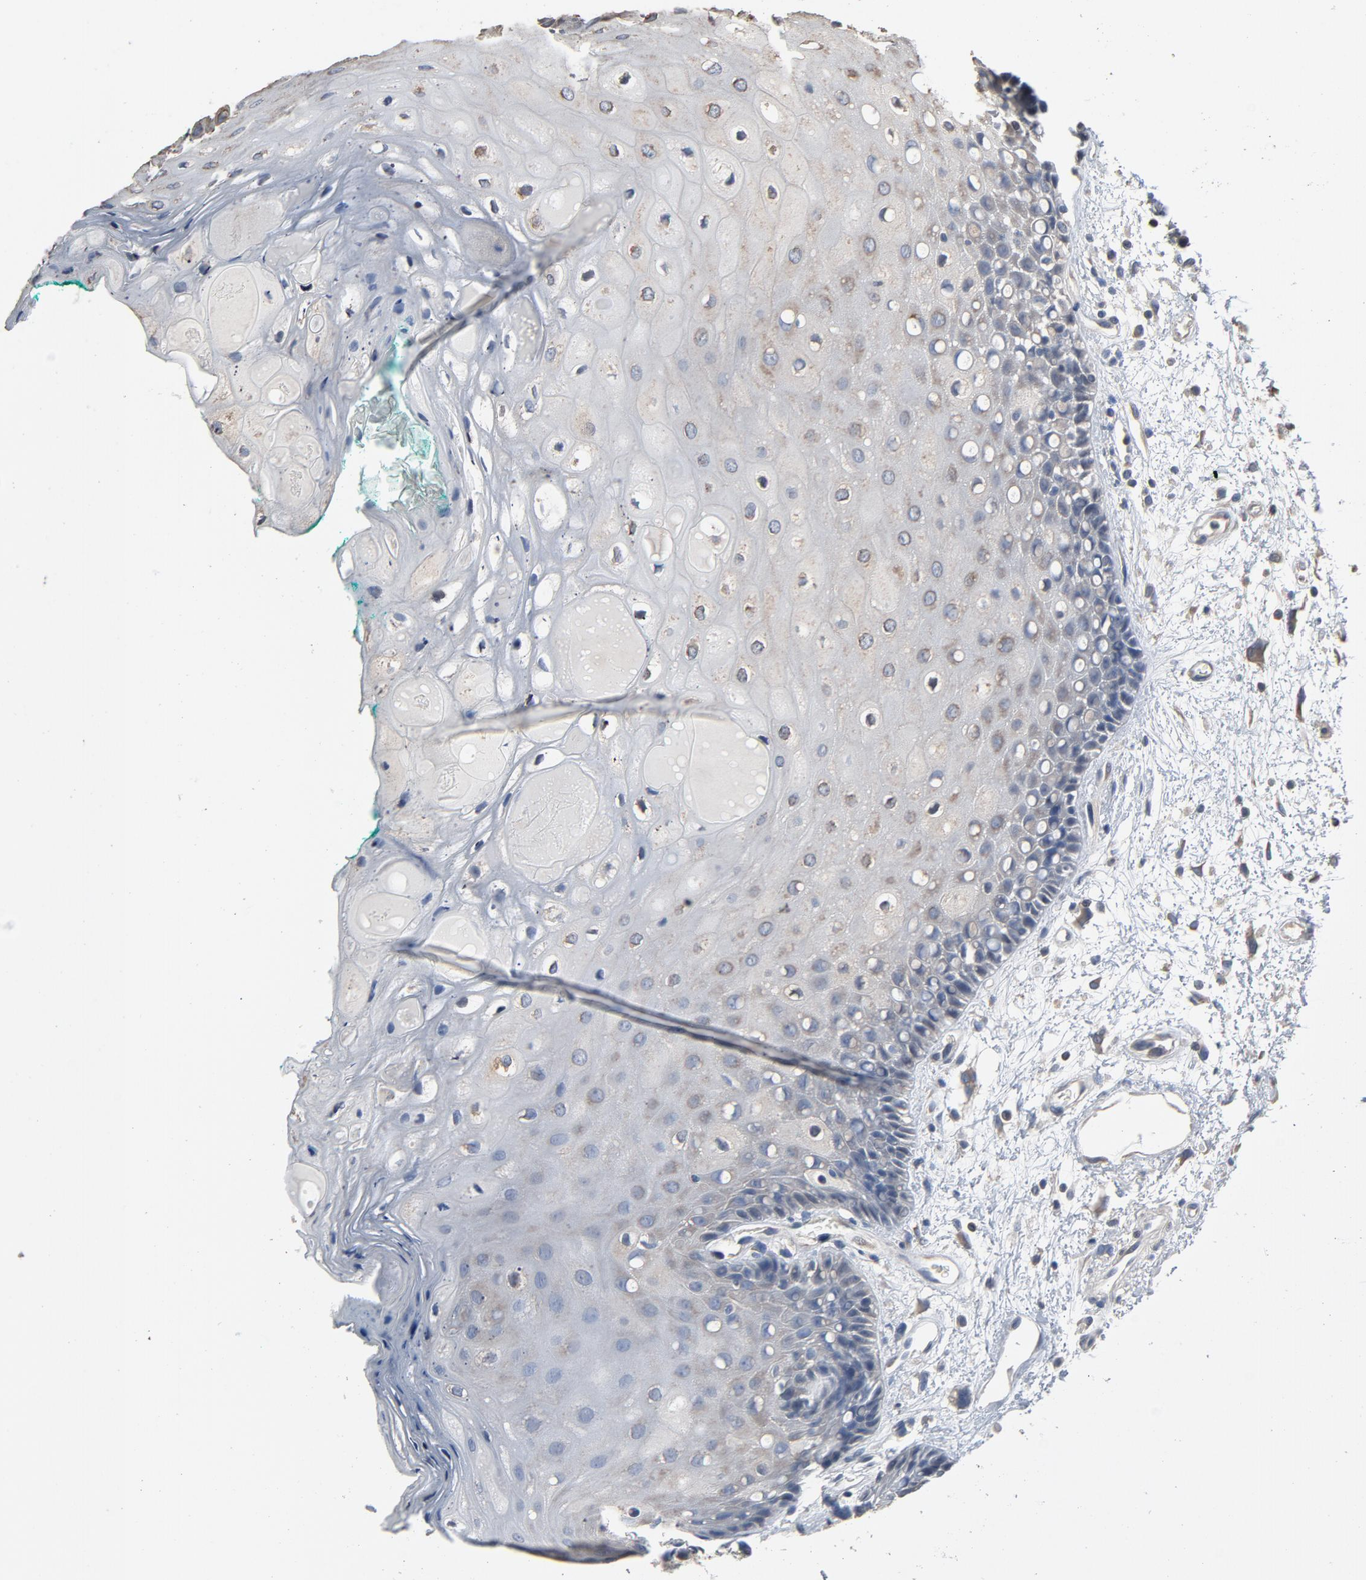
{"staining": {"intensity": "weak", "quantity": "<25%", "location": "cytoplasmic/membranous"}, "tissue": "oral mucosa", "cell_type": "Squamous epithelial cells", "image_type": "normal", "snomed": [{"axis": "morphology", "description": "Normal tissue, NOS"}, {"axis": "morphology", "description": "Squamous cell carcinoma, NOS"}, {"axis": "topography", "description": "Skeletal muscle"}, {"axis": "topography", "description": "Oral tissue"}, {"axis": "topography", "description": "Head-Neck"}], "caption": "Immunohistochemical staining of normal oral mucosa reveals no significant positivity in squamous epithelial cells. The staining is performed using DAB (3,3'-diaminobenzidine) brown chromogen with nuclei counter-stained in using hematoxylin.", "gene": "SOX6", "patient": {"sex": "female", "age": 84}}